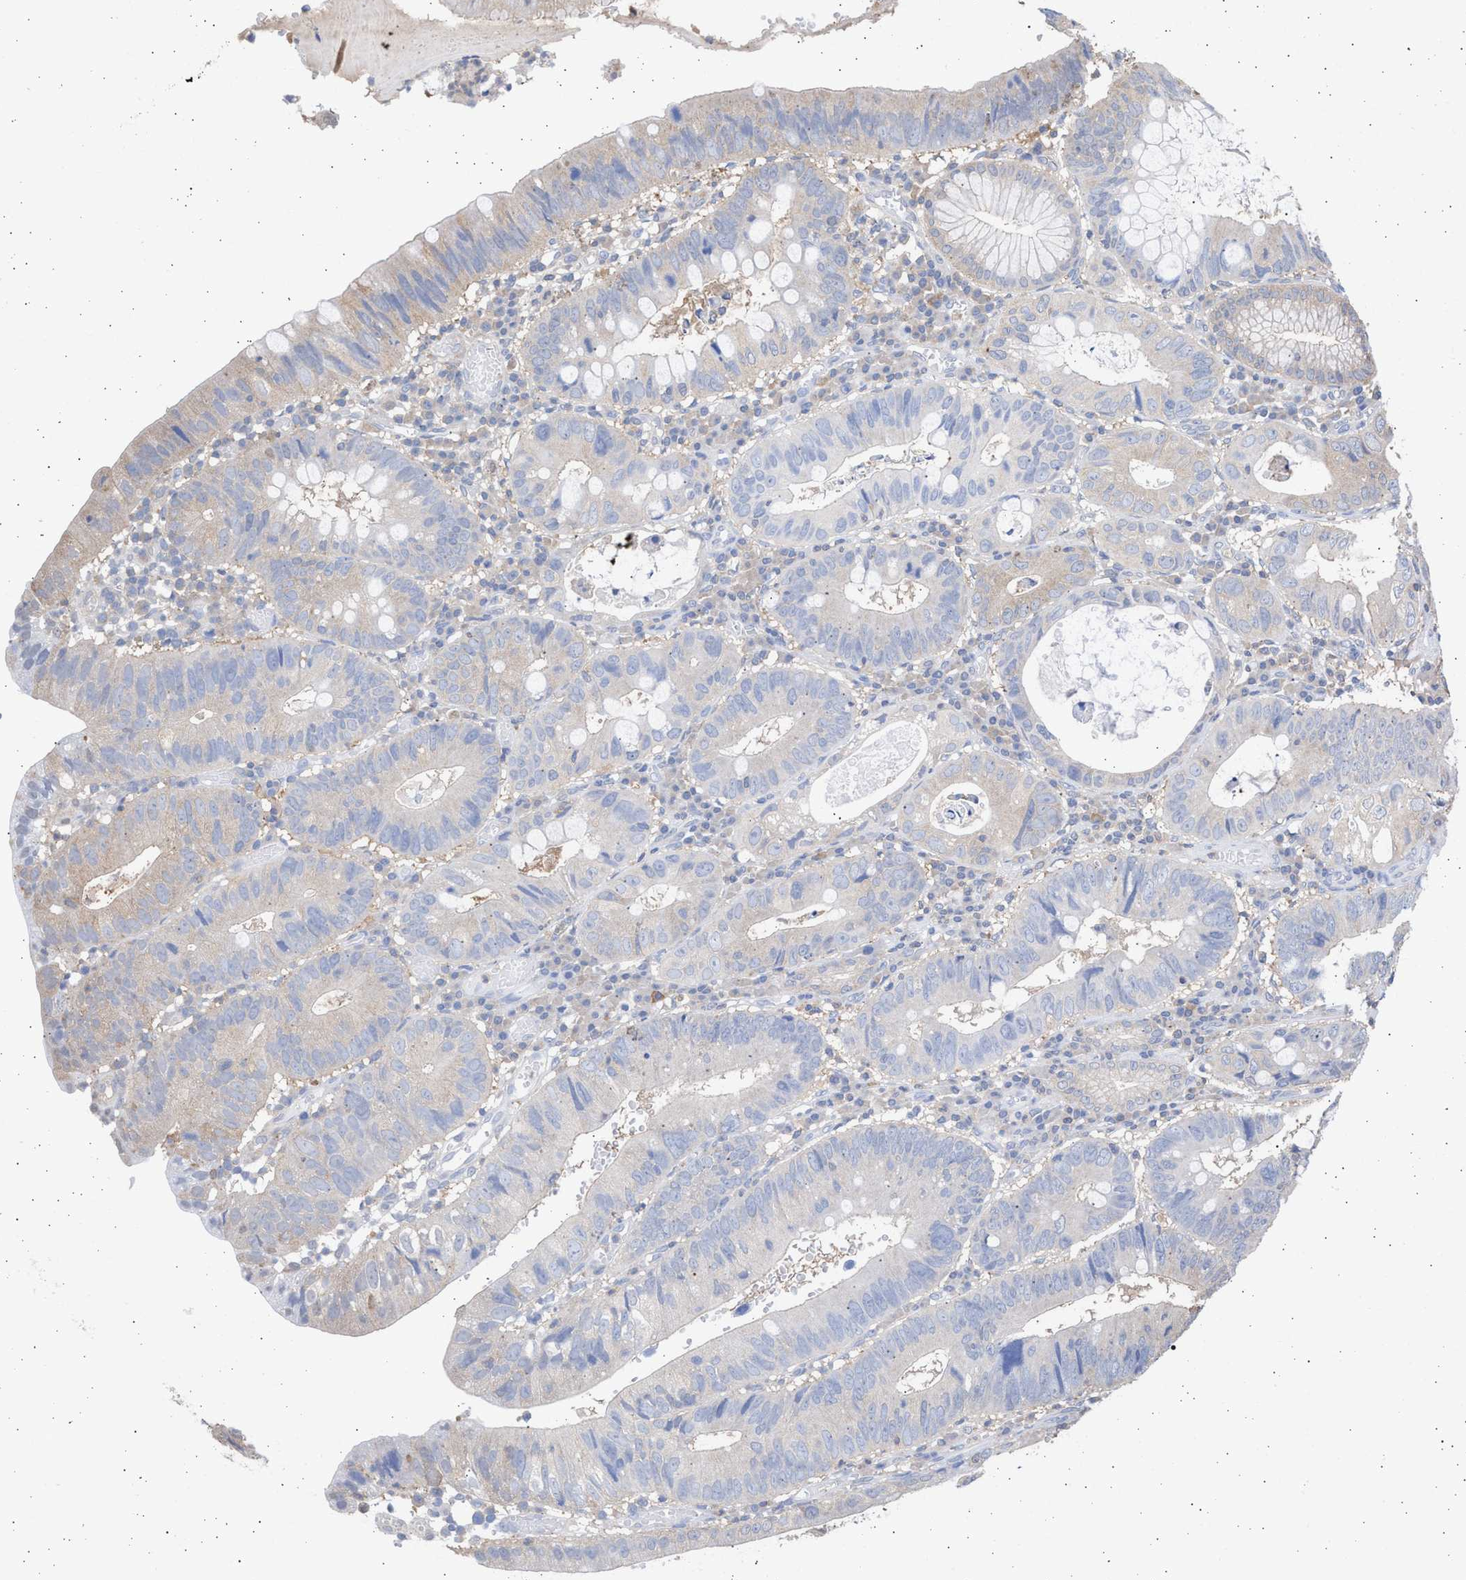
{"staining": {"intensity": "weak", "quantity": "<25%", "location": "cytoplasmic/membranous"}, "tissue": "stomach cancer", "cell_type": "Tumor cells", "image_type": "cancer", "snomed": [{"axis": "morphology", "description": "Adenocarcinoma, NOS"}, {"axis": "topography", "description": "Stomach"}], "caption": "Micrograph shows no protein staining in tumor cells of adenocarcinoma (stomach) tissue.", "gene": "ALDOC", "patient": {"sex": "male", "age": 59}}